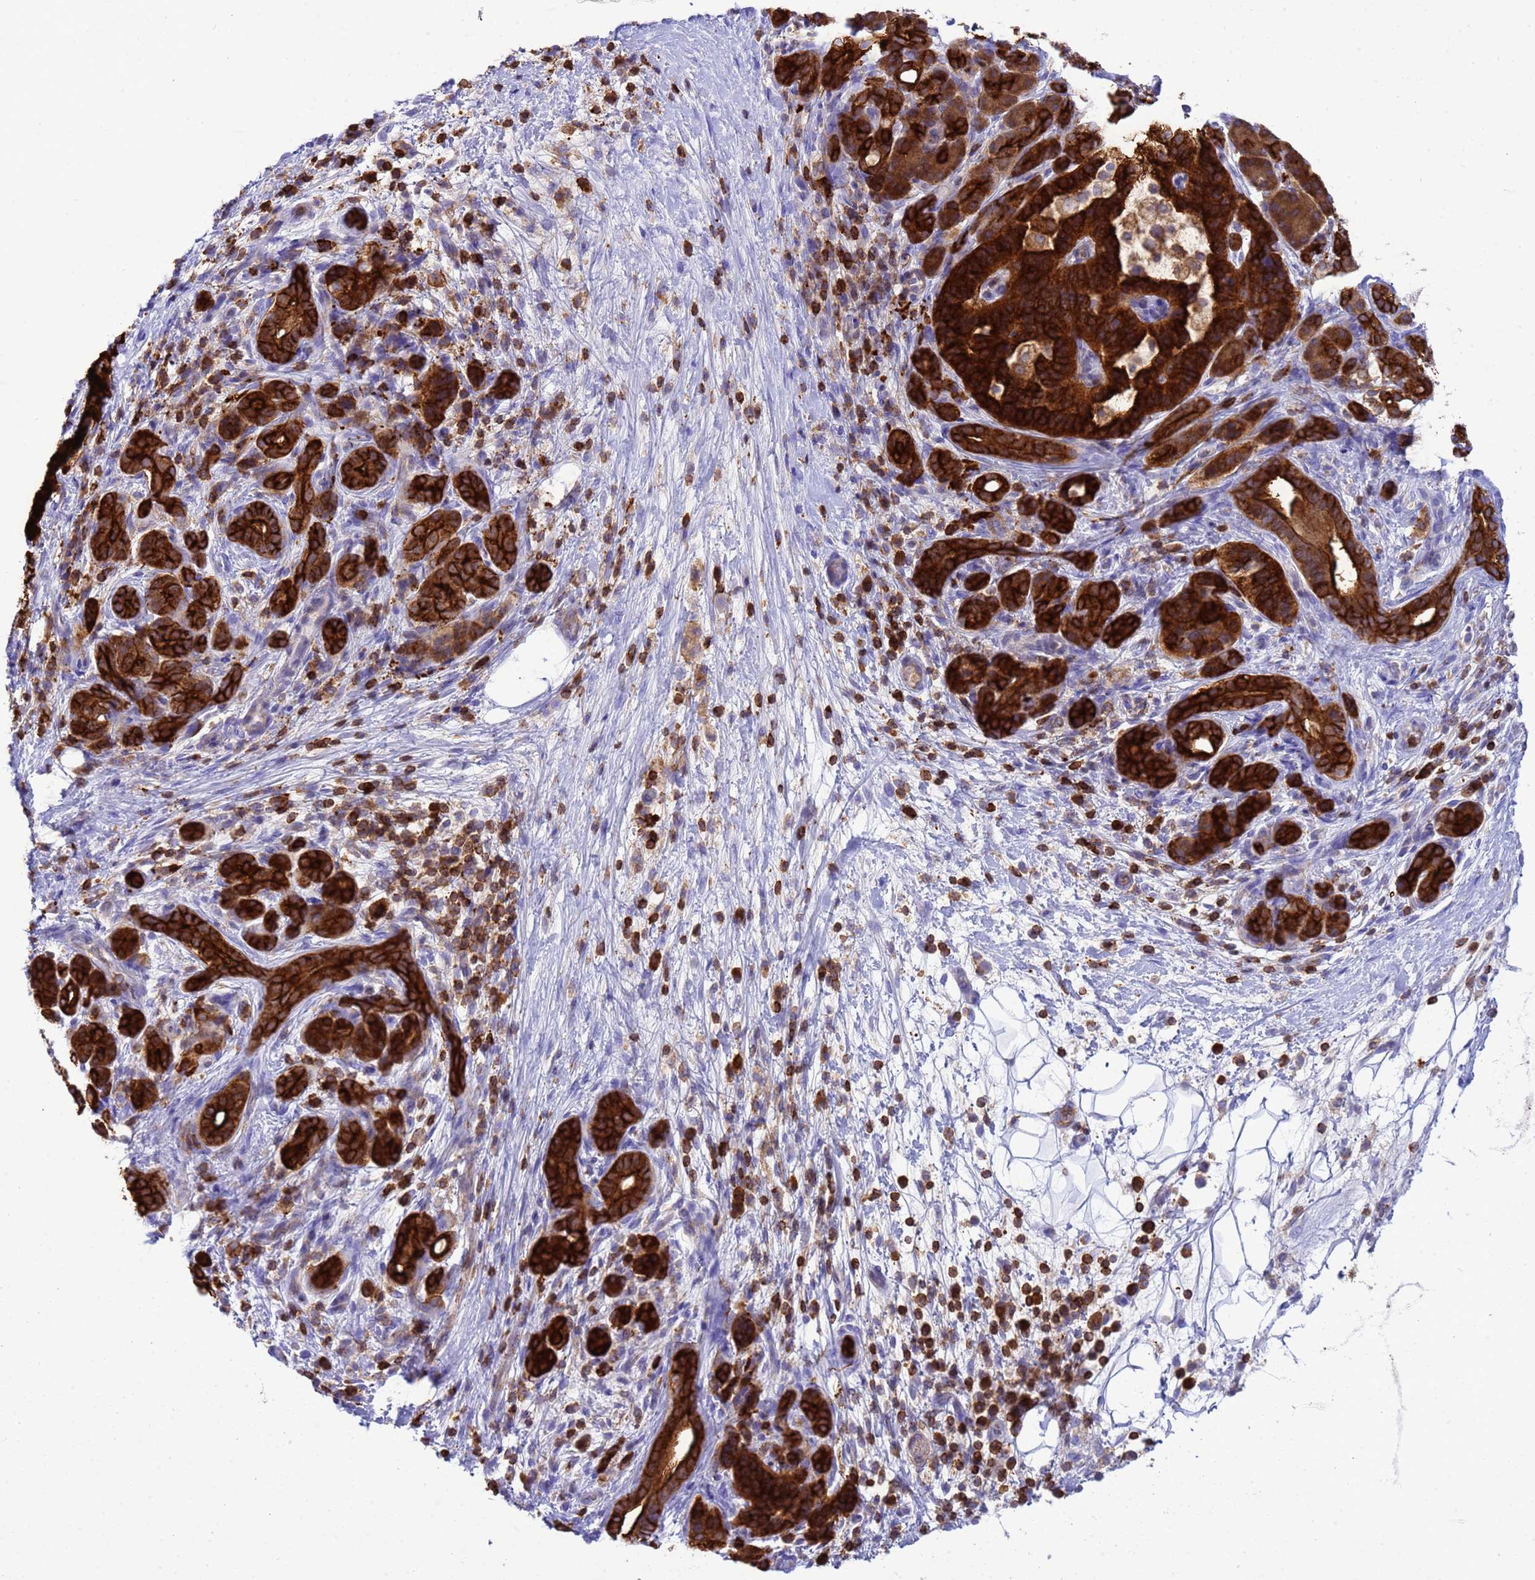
{"staining": {"intensity": "strong", "quantity": ">75%", "location": "cytoplasmic/membranous"}, "tissue": "pancreatic cancer", "cell_type": "Tumor cells", "image_type": "cancer", "snomed": [{"axis": "morphology", "description": "Adenocarcinoma, NOS"}, {"axis": "topography", "description": "Pancreas"}], "caption": "Protein expression analysis of pancreatic adenocarcinoma reveals strong cytoplasmic/membranous staining in about >75% of tumor cells. Using DAB (brown) and hematoxylin (blue) stains, captured at high magnification using brightfield microscopy.", "gene": "EZR", "patient": {"sex": "male", "age": 78}}